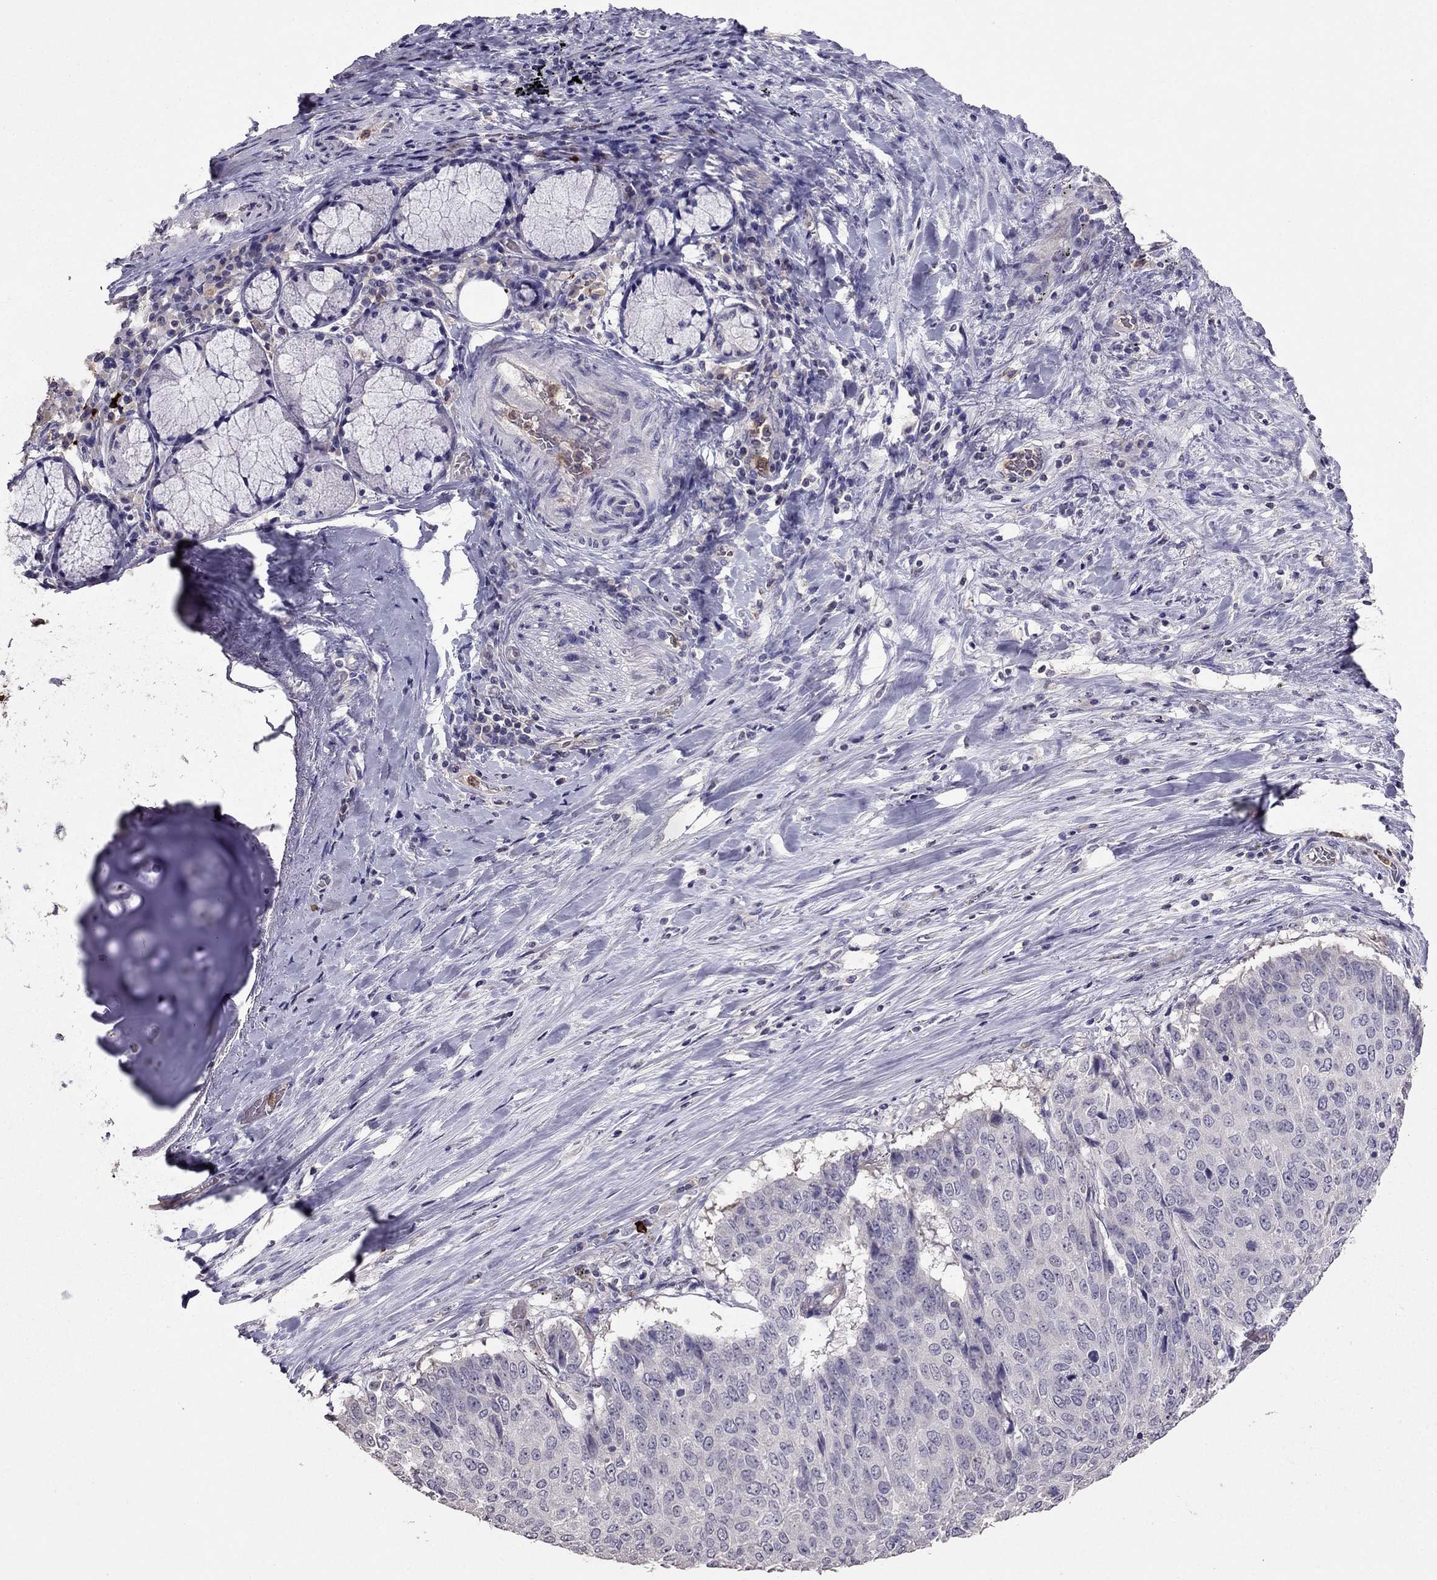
{"staining": {"intensity": "negative", "quantity": "none", "location": "none"}, "tissue": "lung cancer", "cell_type": "Tumor cells", "image_type": "cancer", "snomed": [{"axis": "morphology", "description": "Normal tissue, NOS"}, {"axis": "morphology", "description": "Squamous cell carcinoma, NOS"}, {"axis": "topography", "description": "Bronchus"}, {"axis": "topography", "description": "Lung"}], "caption": "A micrograph of lung squamous cell carcinoma stained for a protein reveals no brown staining in tumor cells.", "gene": "RFLNB", "patient": {"sex": "male", "age": 64}}